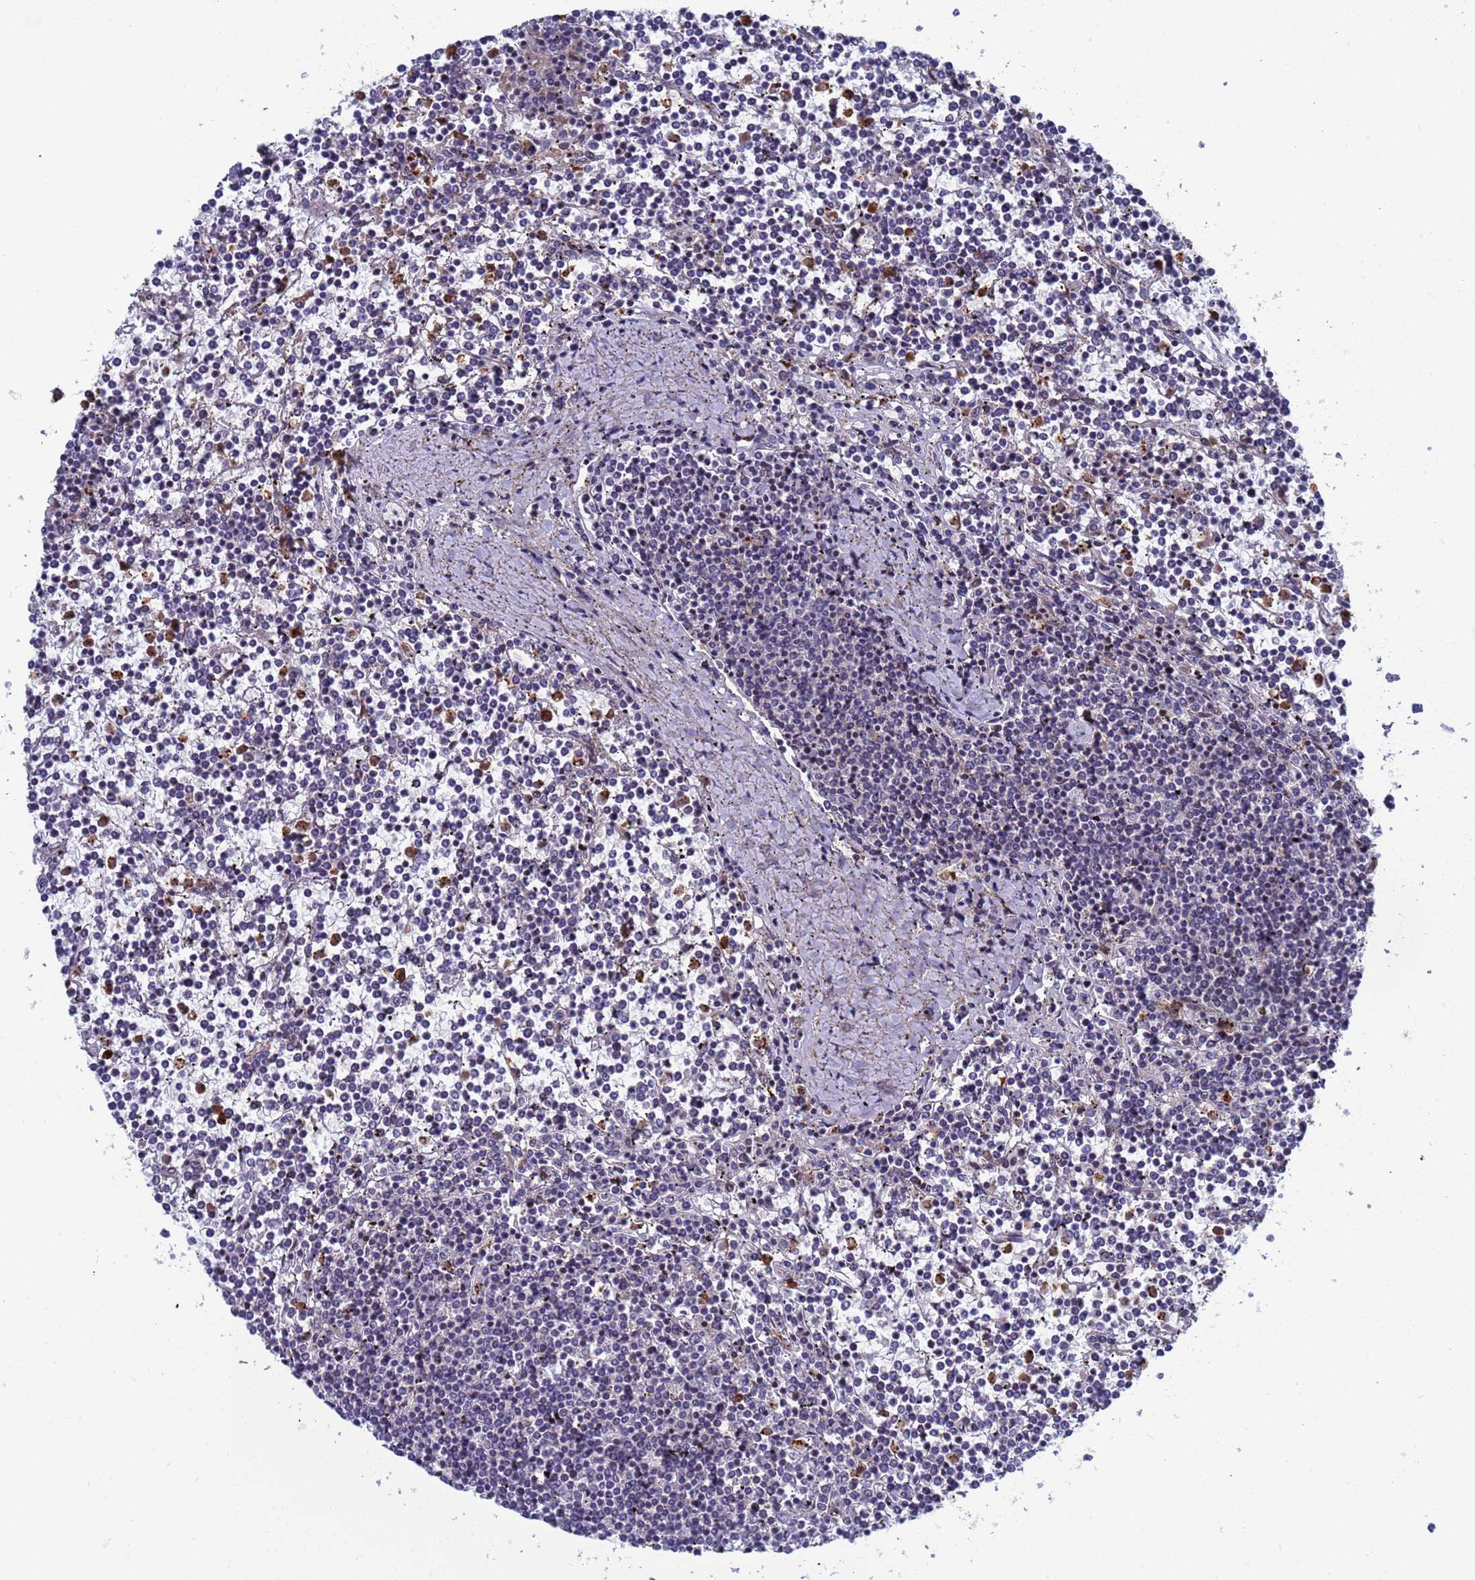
{"staining": {"intensity": "negative", "quantity": "none", "location": "none"}, "tissue": "lymphoma", "cell_type": "Tumor cells", "image_type": "cancer", "snomed": [{"axis": "morphology", "description": "Malignant lymphoma, non-Hodgkin's type, Low grade"}, {"axis": "topography", "description": "Spleen"}], "caption": "Tumor cells are negative for brown protein staining in lymphoma. Nuclei are stained in blue.", "gene": "TMBIM6", "patient": {"sex": "female", "age": 19}}